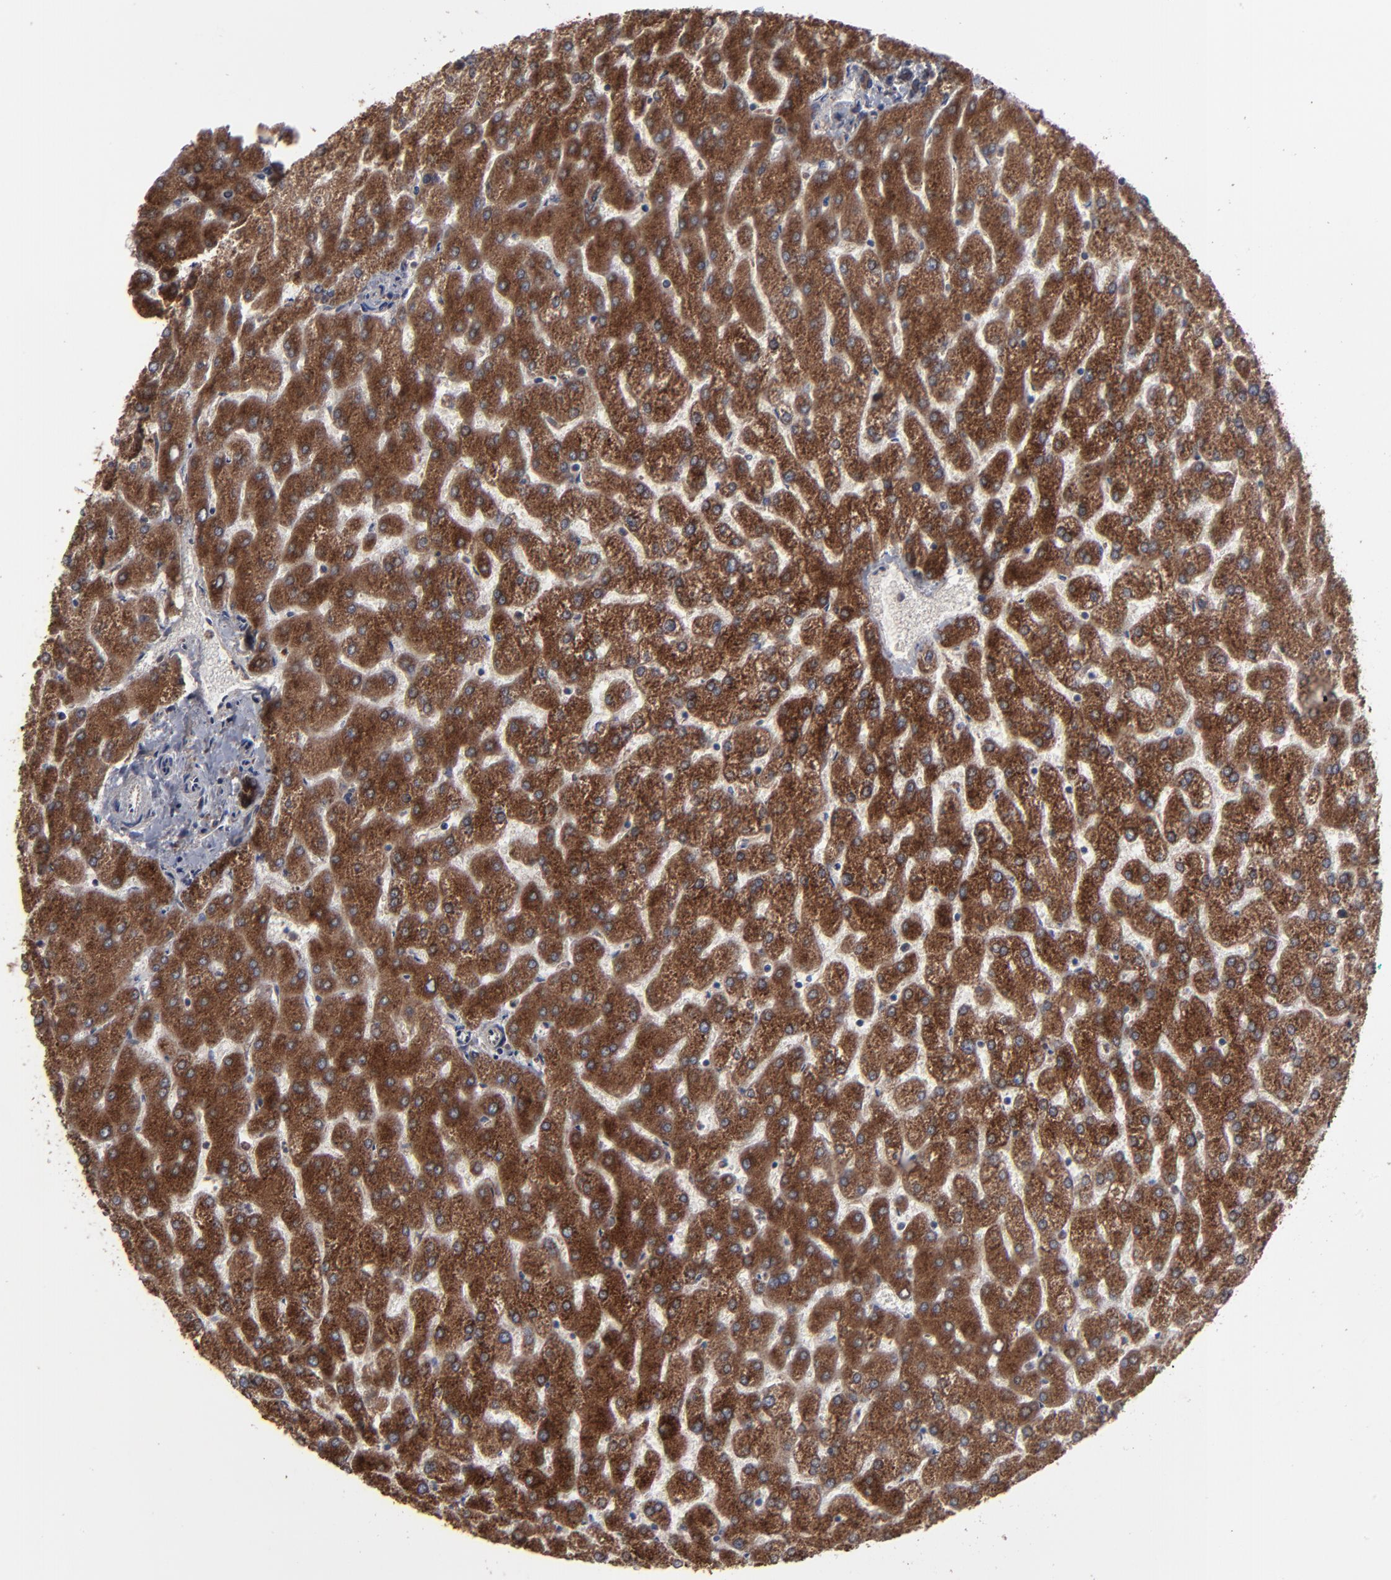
{"staining": {"intensity": "moderate", "quantity": ">75%", "location": "cytoplasmic/membranous"}, "tissue": "liver", "cell_type": "Cholangiocytes", "image_type": "normal", "snomed": [{"axis": "morphology", "description": "Normal tissue, NOS"}, {"axis": "topography", "description": "Liver"}], "caption": "Cholangiocytes reveal medium levels of moderate cytoplasmic/membranous positivity in about >75% of cells in normal liver.", "gene": "CNIH1", "patient": {"sex": "female", "age": 32}}